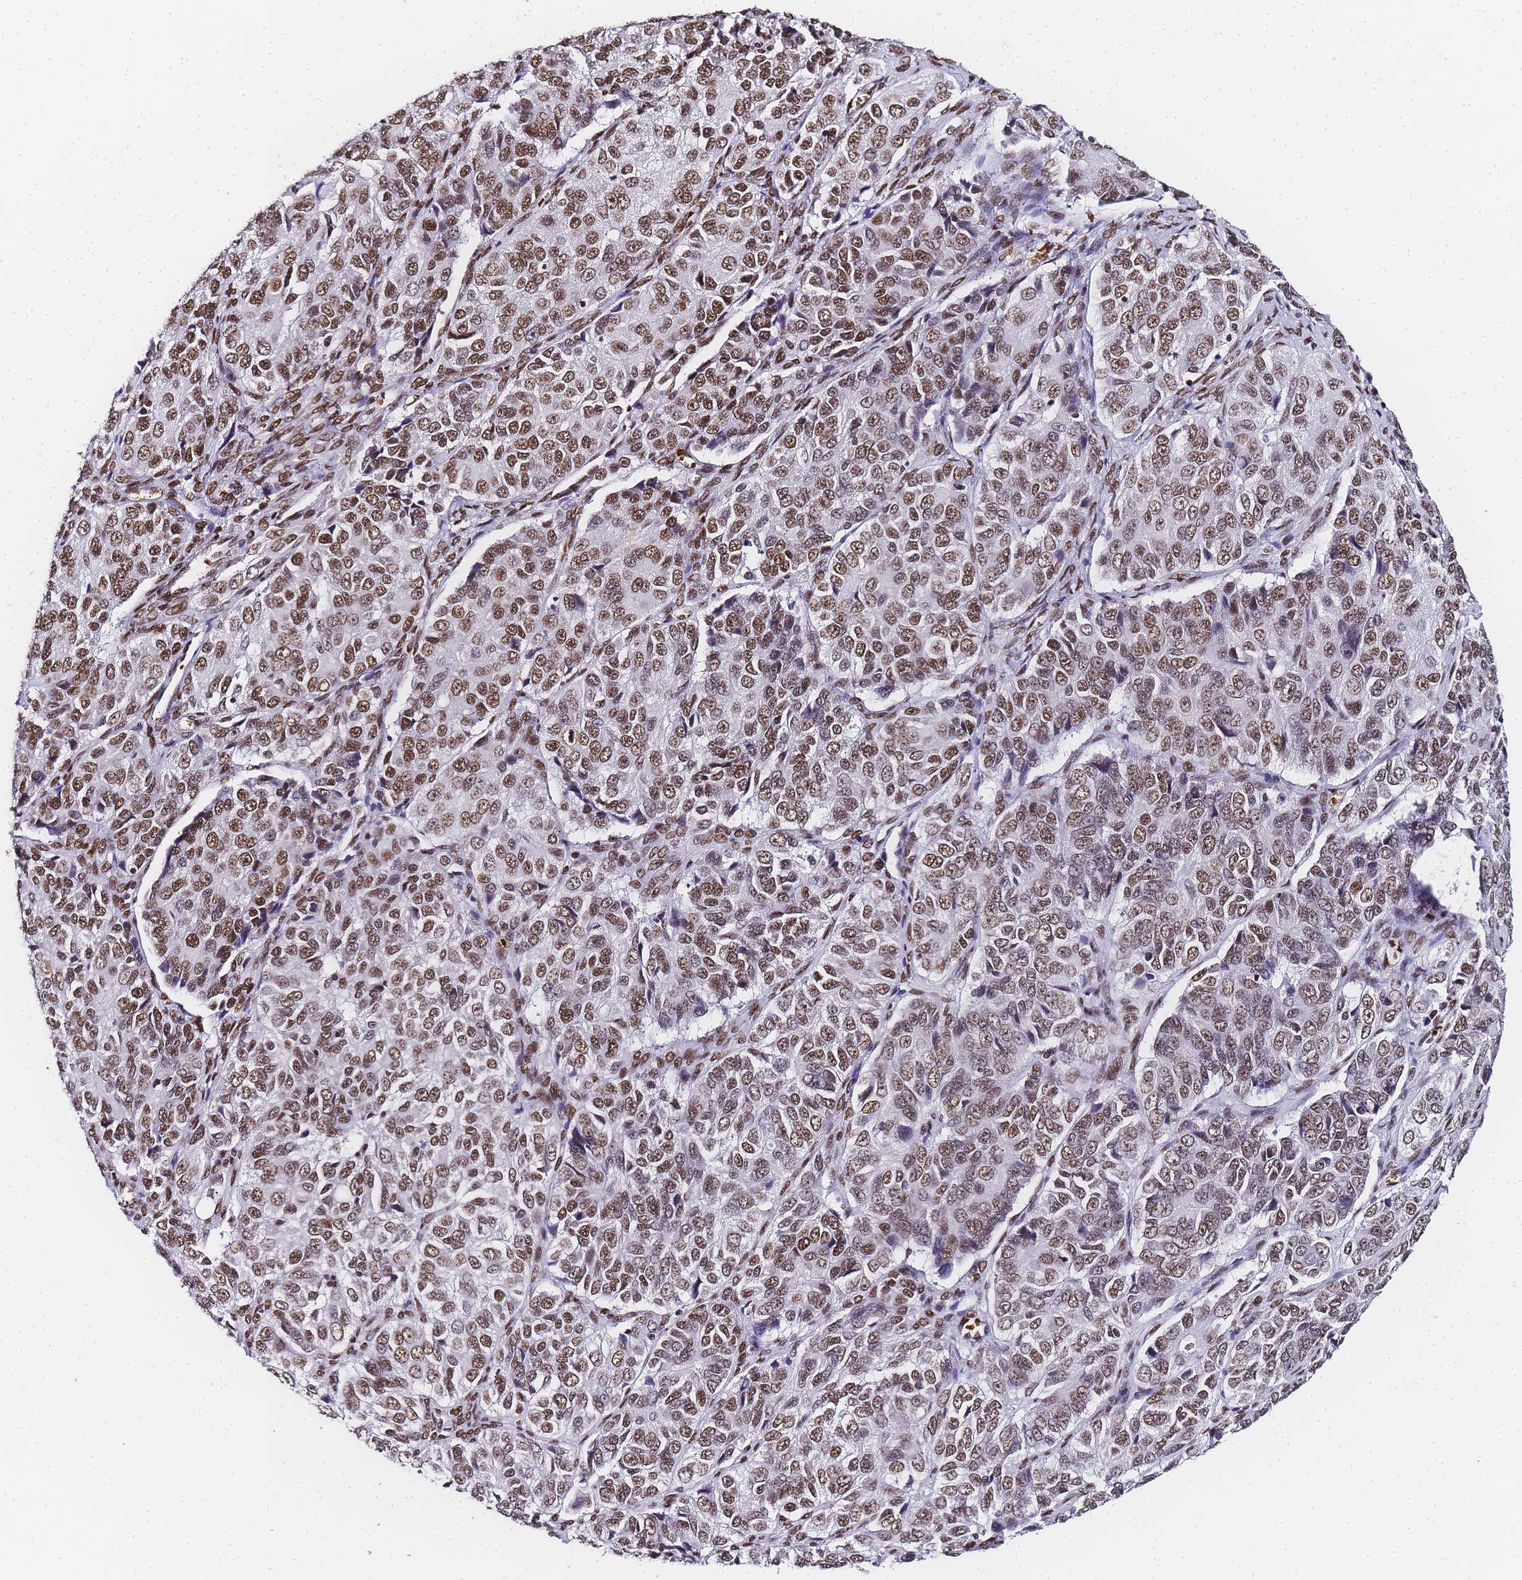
{"staining": {"intensity": "moderate", "quantity": ">75%", "location": "nuclear"}, "tissue": "ovarian cancer", "cell_type": "Tumor cells", "image_type": "cancer", "snomed": [{"axis": "morphology", "description": "Carcinoma, endometroid"}, {"axis": "topography", "description": "Ovary"}], "caption": "Protein analysis of endometroid carcinoma (ovarian) tissue reveals moderate nuclear positivity in approximately >75% of tumor cells. (DAB IHC, brown staining for protein, blue staining for nuclei).", "gene": "POLR1A", "patient": {"sex": "female", "age": 51}}